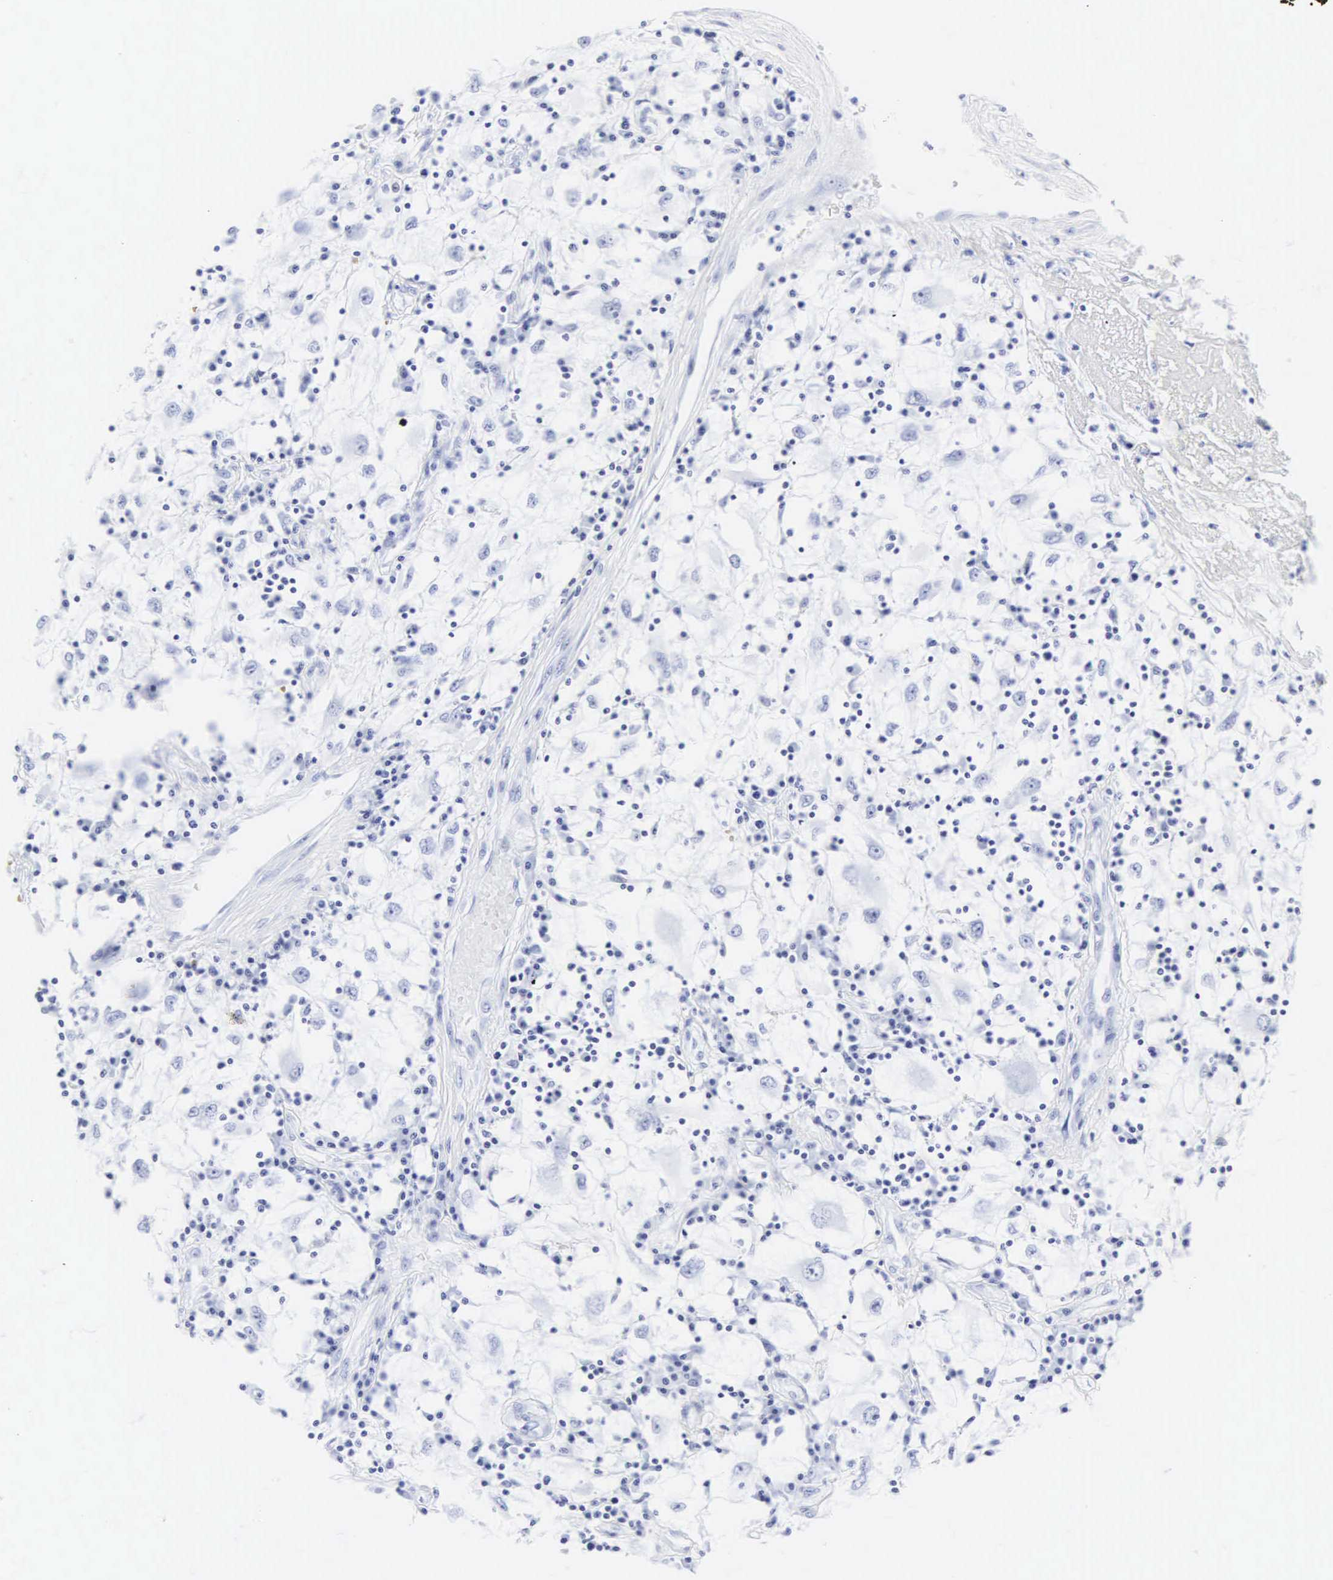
{"staining": {"intensity": "negative", "quantity": "none", "location": "none"}, "tissue": "renal cancer", "cell_type": "Tumor cells", "image_type": "cancer", "snomed": [{"axis": "morphology", "description": "Adenocarcinoma, NOS"}, {"axis": "topography", "description": "Kidney"}], "caption": "There is no significant staining in tumor cells of renal cancer (adenocarcinoma).", "gene": "CGB3", "patient": {"sex": "male", "age": 82}}